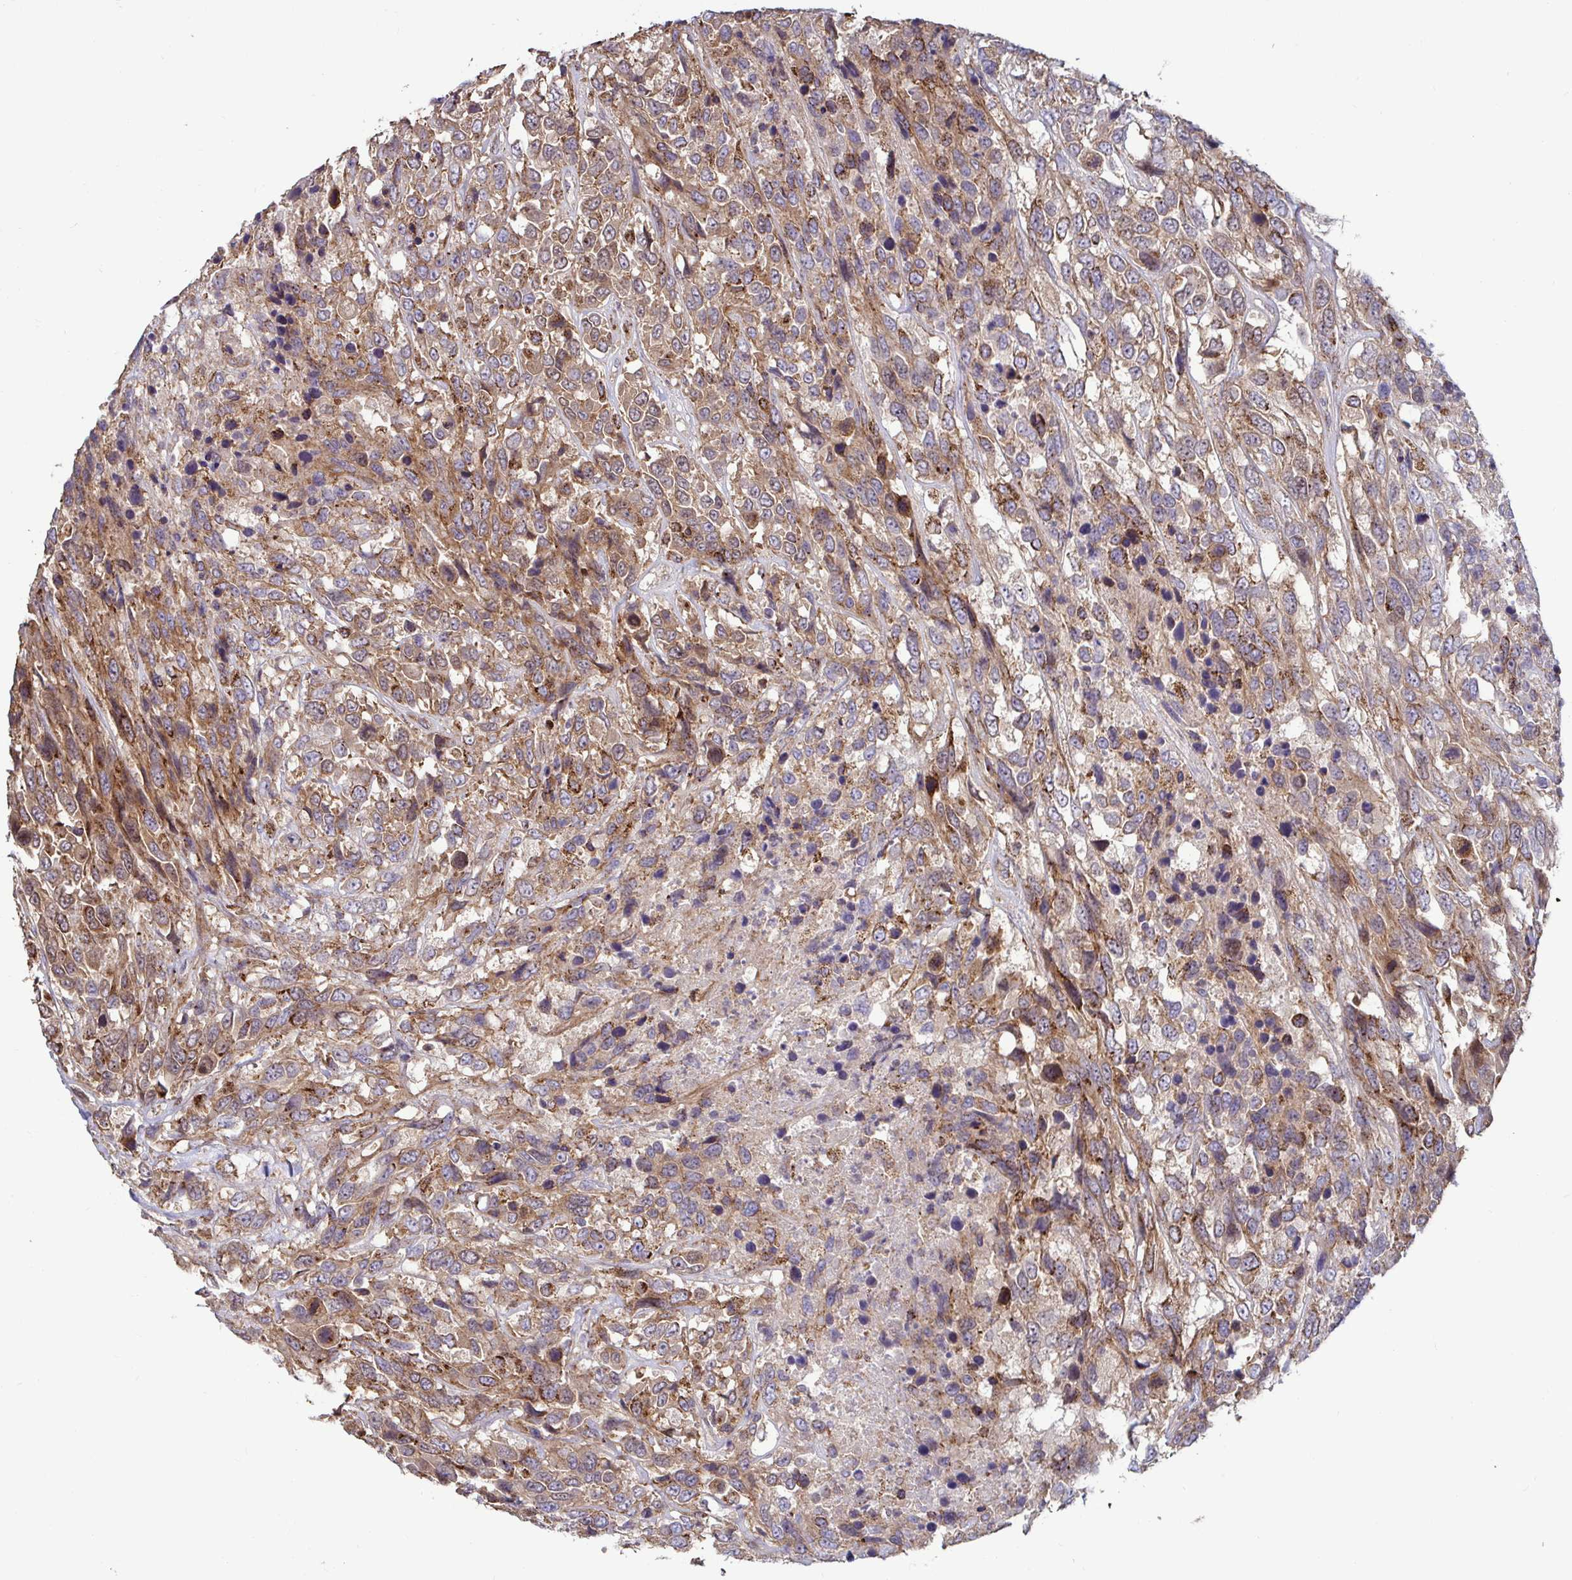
{"staining": {"intensity": "moderate", "quantity": ">75%", "location": "cytoplasmic/membranous"}, "tissue": "urothelial cancer", "cell_type": "Tumor cells", "image_type": "cancer", "snomed": [{"axis": "morphology", "description": "Urothelial carcinoma, High grade"}, {"axis": "topography", "description": "Urinary bladder"}], "caption": "High-power microscopy captured an immunohistochemistry (IHC) photomicrograph of urothelial cancer, revealing moderate cytoplasmic/membranous expression in about >75% of tumor cells.", "gene": "SPRY1", "patient": {"sex": "female", "age": 70}}